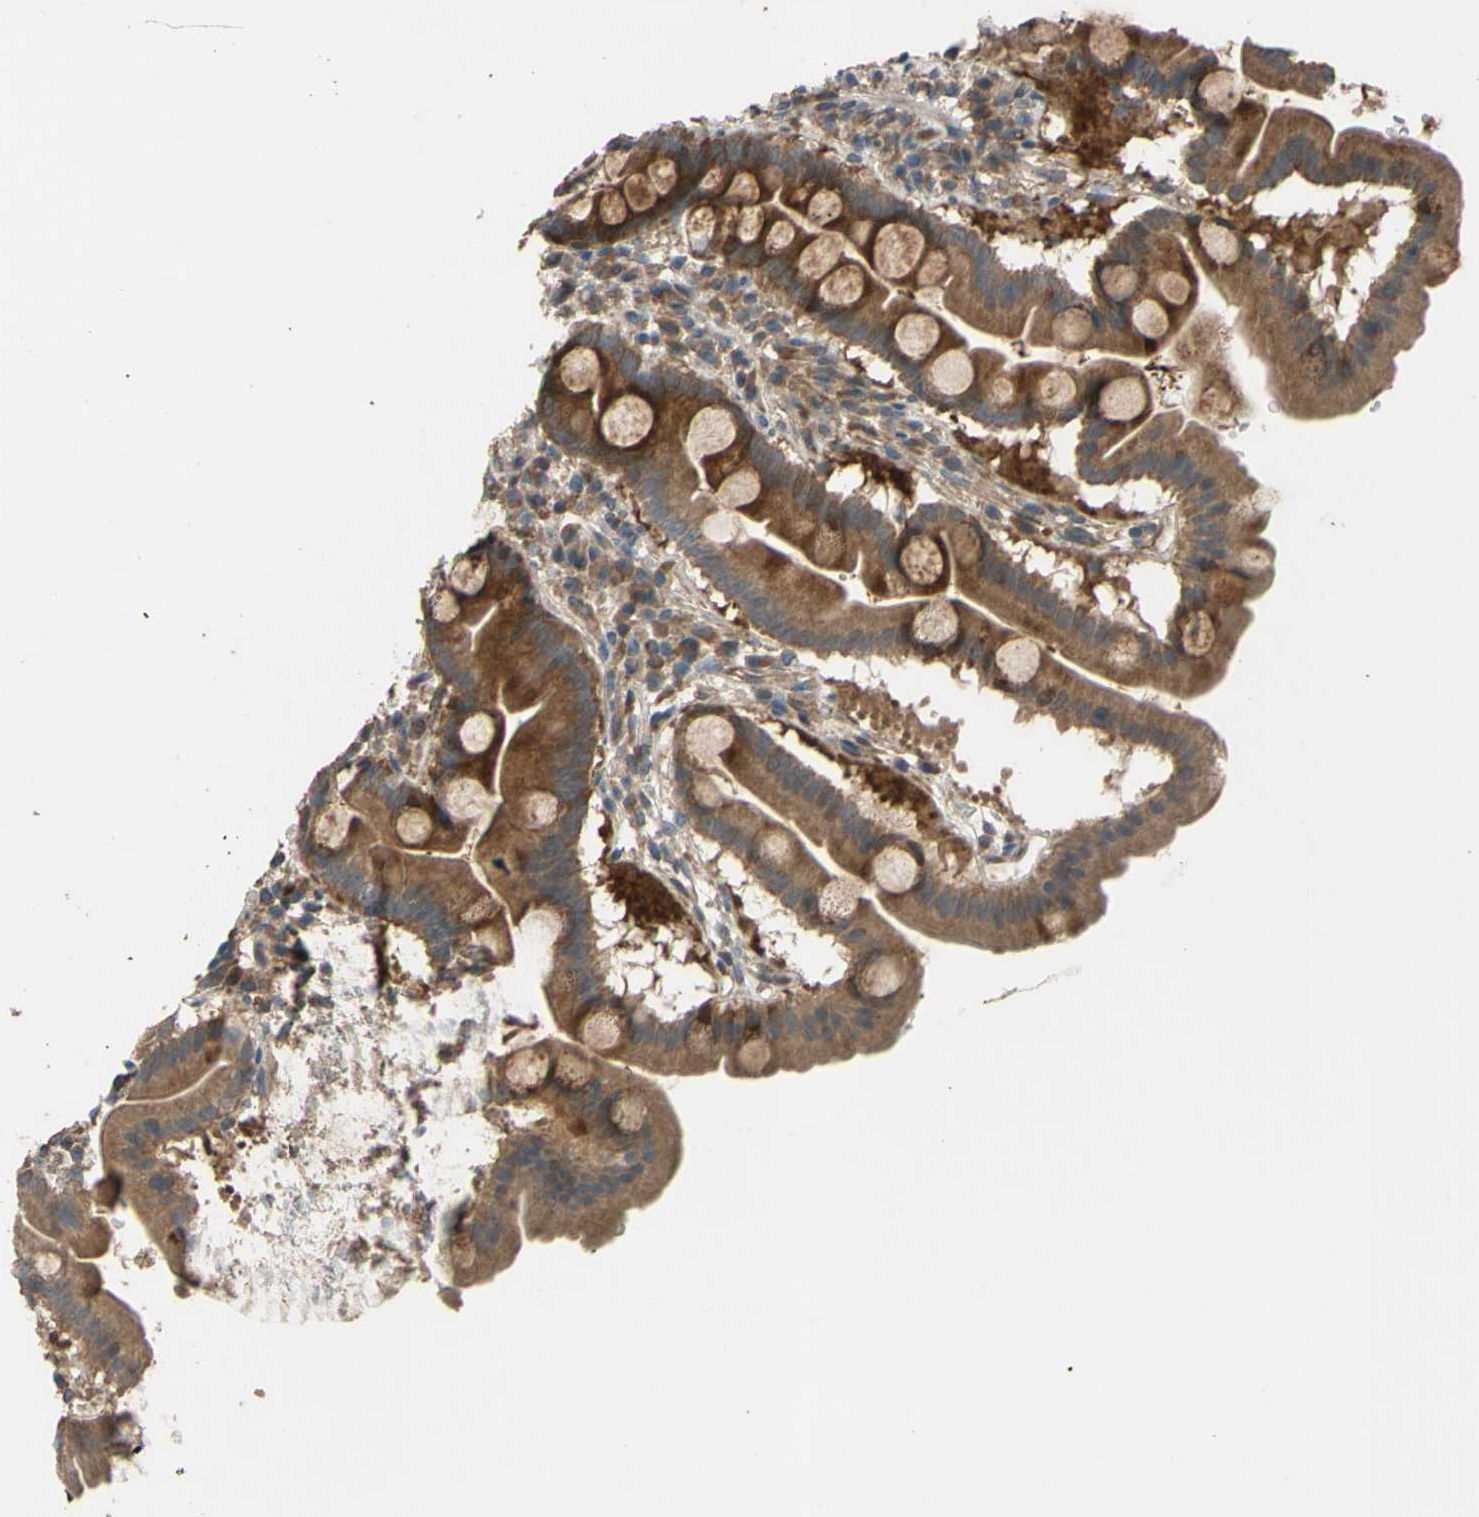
{"staining": {"intensity": "strong", "quantity": ">75%", "location": "cytoplasmic/membranous"}, "tissue": "duodenum", "cell_type": "Glandular cells", "image_type": "normal", "snomed": [{"axis": "morphology", "description": "Normal tissue, NOS"}, {"axis": "topography", "description": "Duodenum"}], "caption": "Benign duodenum was stained to show a protein in brown. There is high levels of strong cytoplasmic/membranous staining in approximately >75% of glandular cells. (DAB (3,3'-diaminobenzidine) = brown stain, brightfield microscopy at high magnification).", "gene": "SHROOM4", "patient": {"sex": "male", "age": 50}}